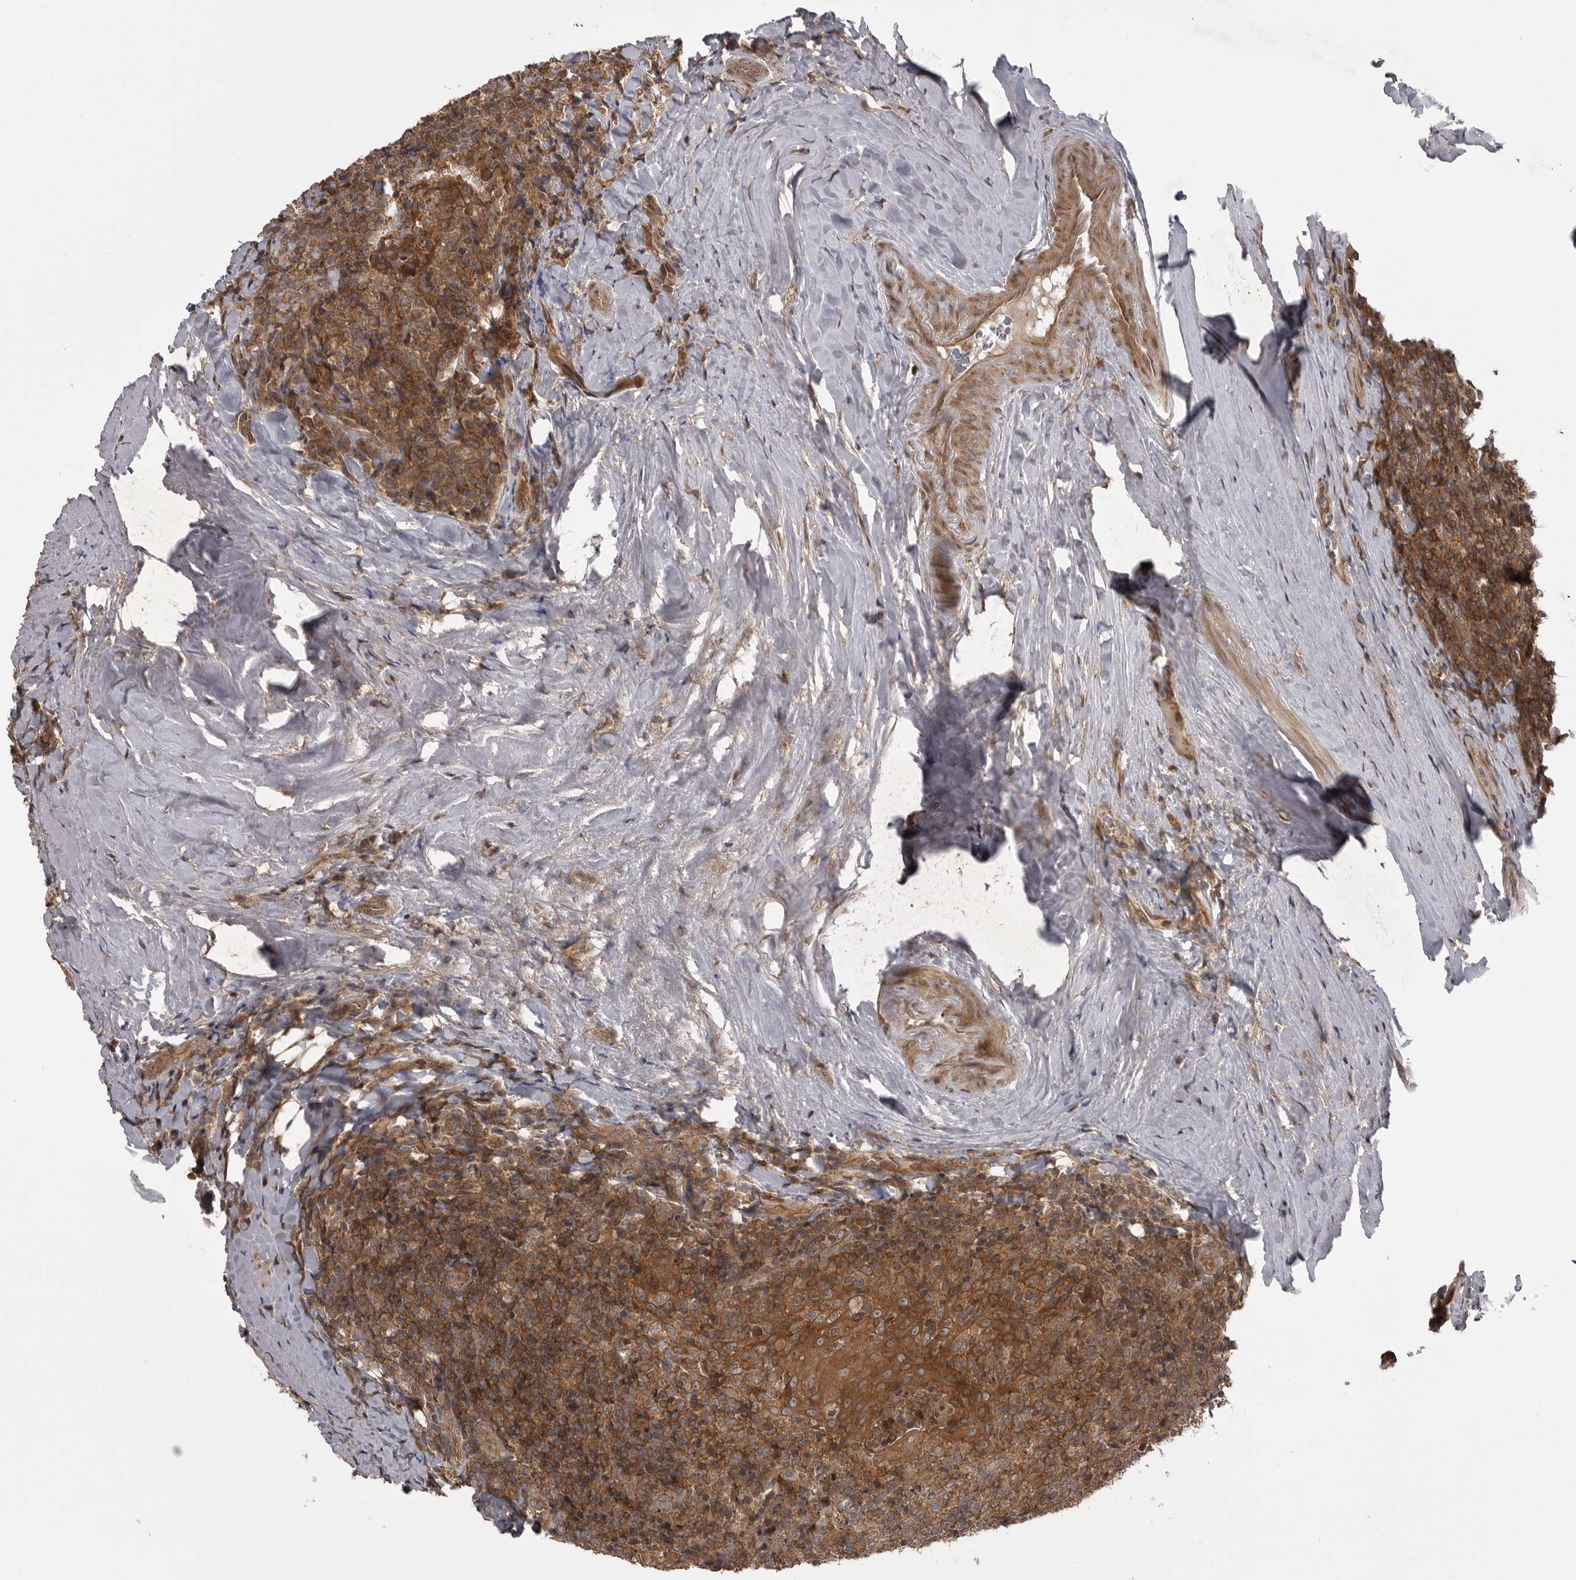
{"staining": {"intensity": "moderate", "quantity": ">75%", "location": "cytoplasmic/membranous"}, "tissue": "tonsil", "cell_type": "Germinal center cells", "image_type": "normal", "snomed": [{"axis": "morphology", "description": "Normal tissue, NOS"}, {"axis": "topography", "description": "Tonsil"}], "caption": "Immunohistochemical staining of benign tonsil reveals moderate cytoplasmic/membranous protein expression in about >75% of germinal center cells.", "gene": "STK24", "patient": {"sex": "male", "age": 37}}